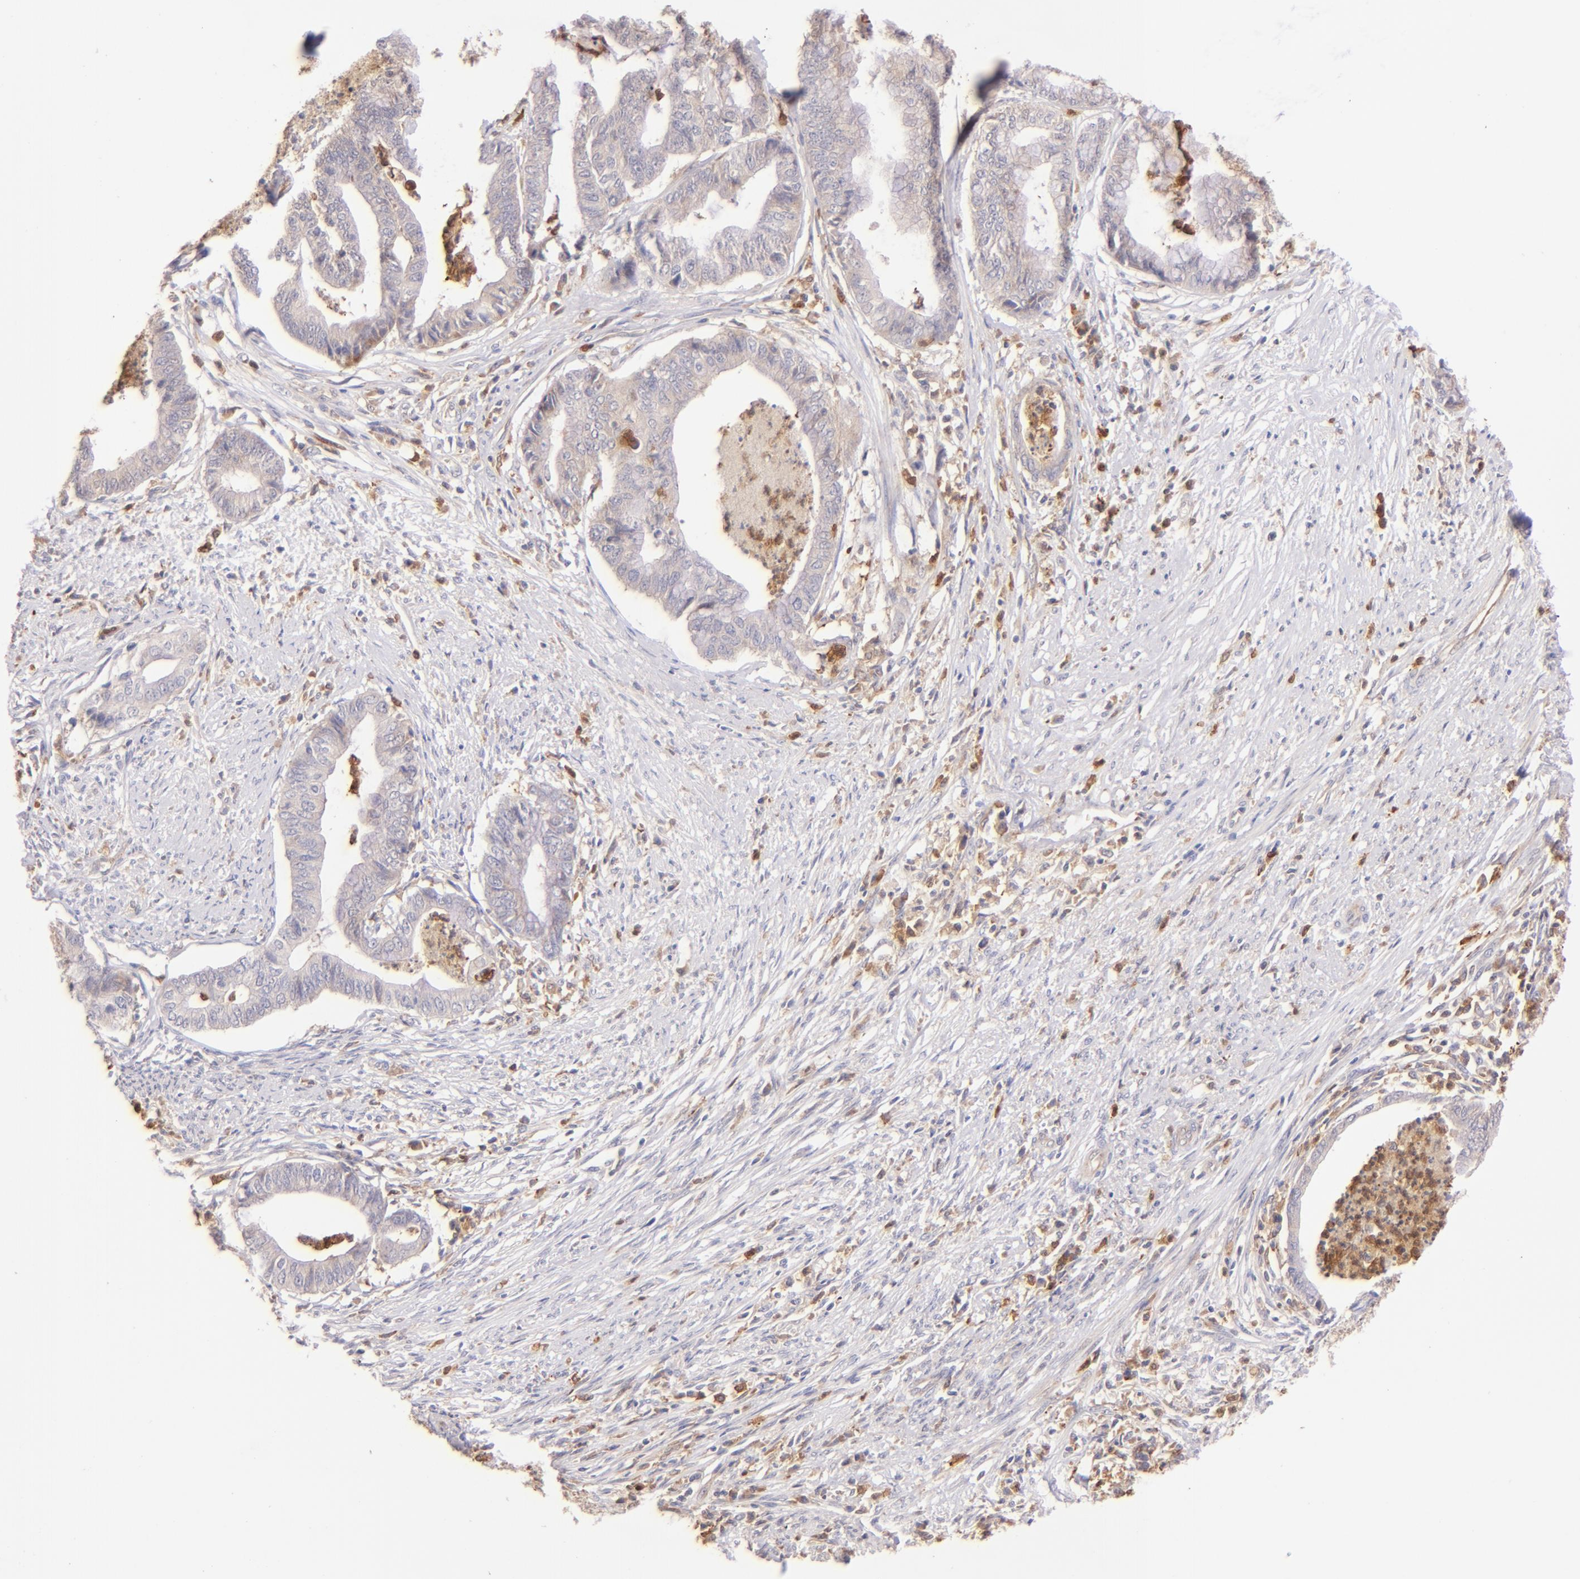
{"staining": {"intensity": "weak", "quantity": ">75%", "location": "cytoplasmic/membranous"}, "tissue": "endometrial cancer", "cell_type": "Tumor cells", "image_type": "cancer", "snomed": [{"axis": "morphology", "description": "Necrosis, NOS"}, {"axis": "morphology", "description": "Adenocarcinoma, NOS"}, {"axis": "topography", "description": "Endometrium"}], "caption": "Immunohistochemical staining of adenocarcinoma (endometrial) shows low levels of weak cytoplasmic/membranous expression in about >75% of tumor cells. (DAB = brown stain, brightfield microscopy at high magnification).", "gene": "BTK", "patient": {"sex": "female", "age": 79}}